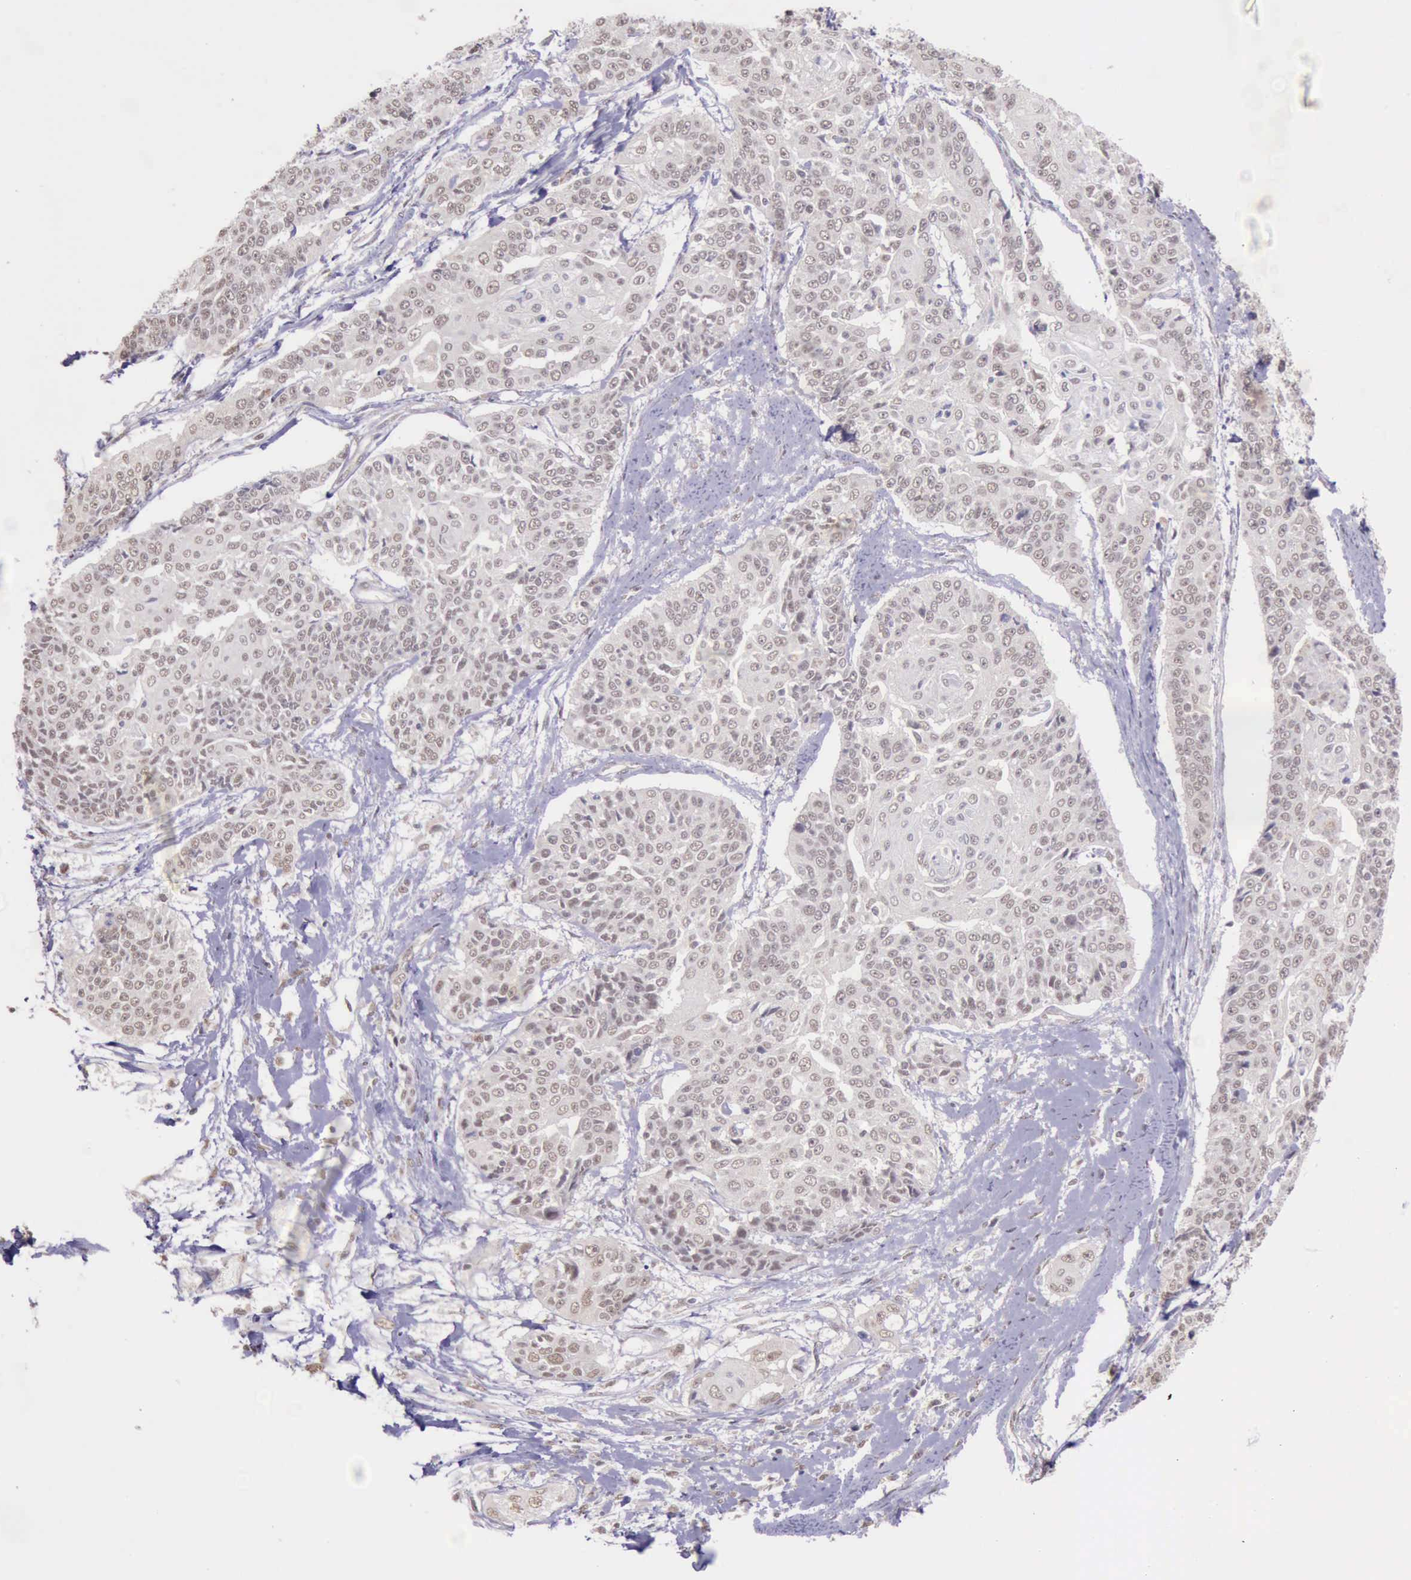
{"staining": {"intensity": "weak", "quantity": ">75%", "location": "nuclear"}, "tissue": "cervical cancer", "cell_type": "Tumor cells", "image_type": "cancer", "snomed": [{"axis": "morphology", "description": "Squamous cell carcinoma, NOS"}, {"axis": "topography", "description": "Cervix"}], "caption": "Immunohistochemistry (DAB (3,3'-diaminobenzidine)) staining of cervical cancer (squamous cell carcinoma) demonstrates weak nuclear protein expression in about >75% of tumor cells.", "gene": "PRPF39", "patient": {"sex": "female", "age": 64}}